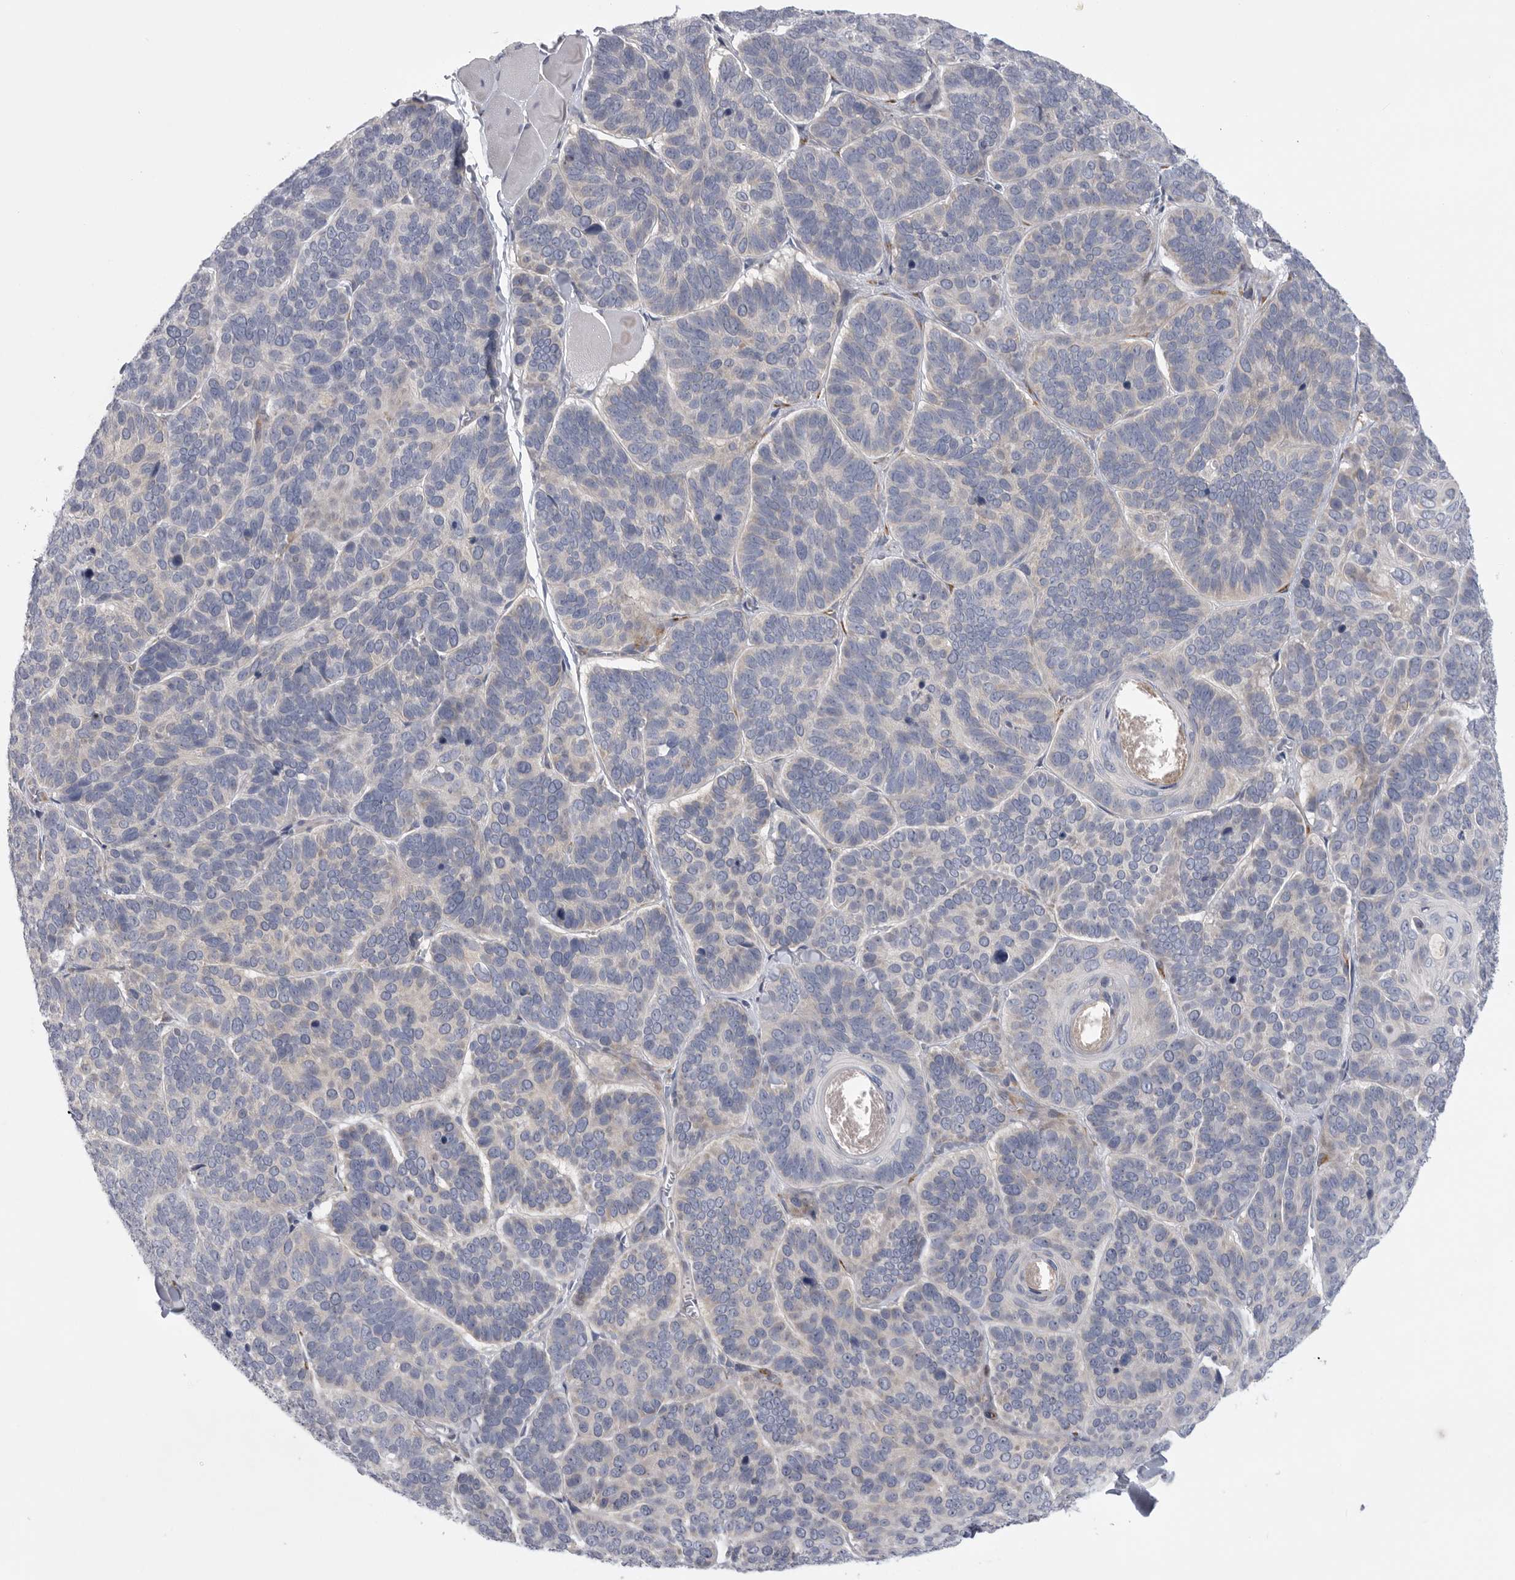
{"staining": {"intensity": "negative", "quantity": "none", "location": "none"}, "tissue": "skin cancer", "cell_type": "Tumor cells", "image_type": "cancer", "snomed": [{"axis": "morphology", "description": "Basal cell carcinoma"}, {"axis": "topography", "description": "Skin"}], "caption": "Histopathology image shows no significant protein staining in tumor cells of skin cancer (basal cell carcinoma).", "gene": "USP24", "patient": {"sex": "male", "age": 62}}